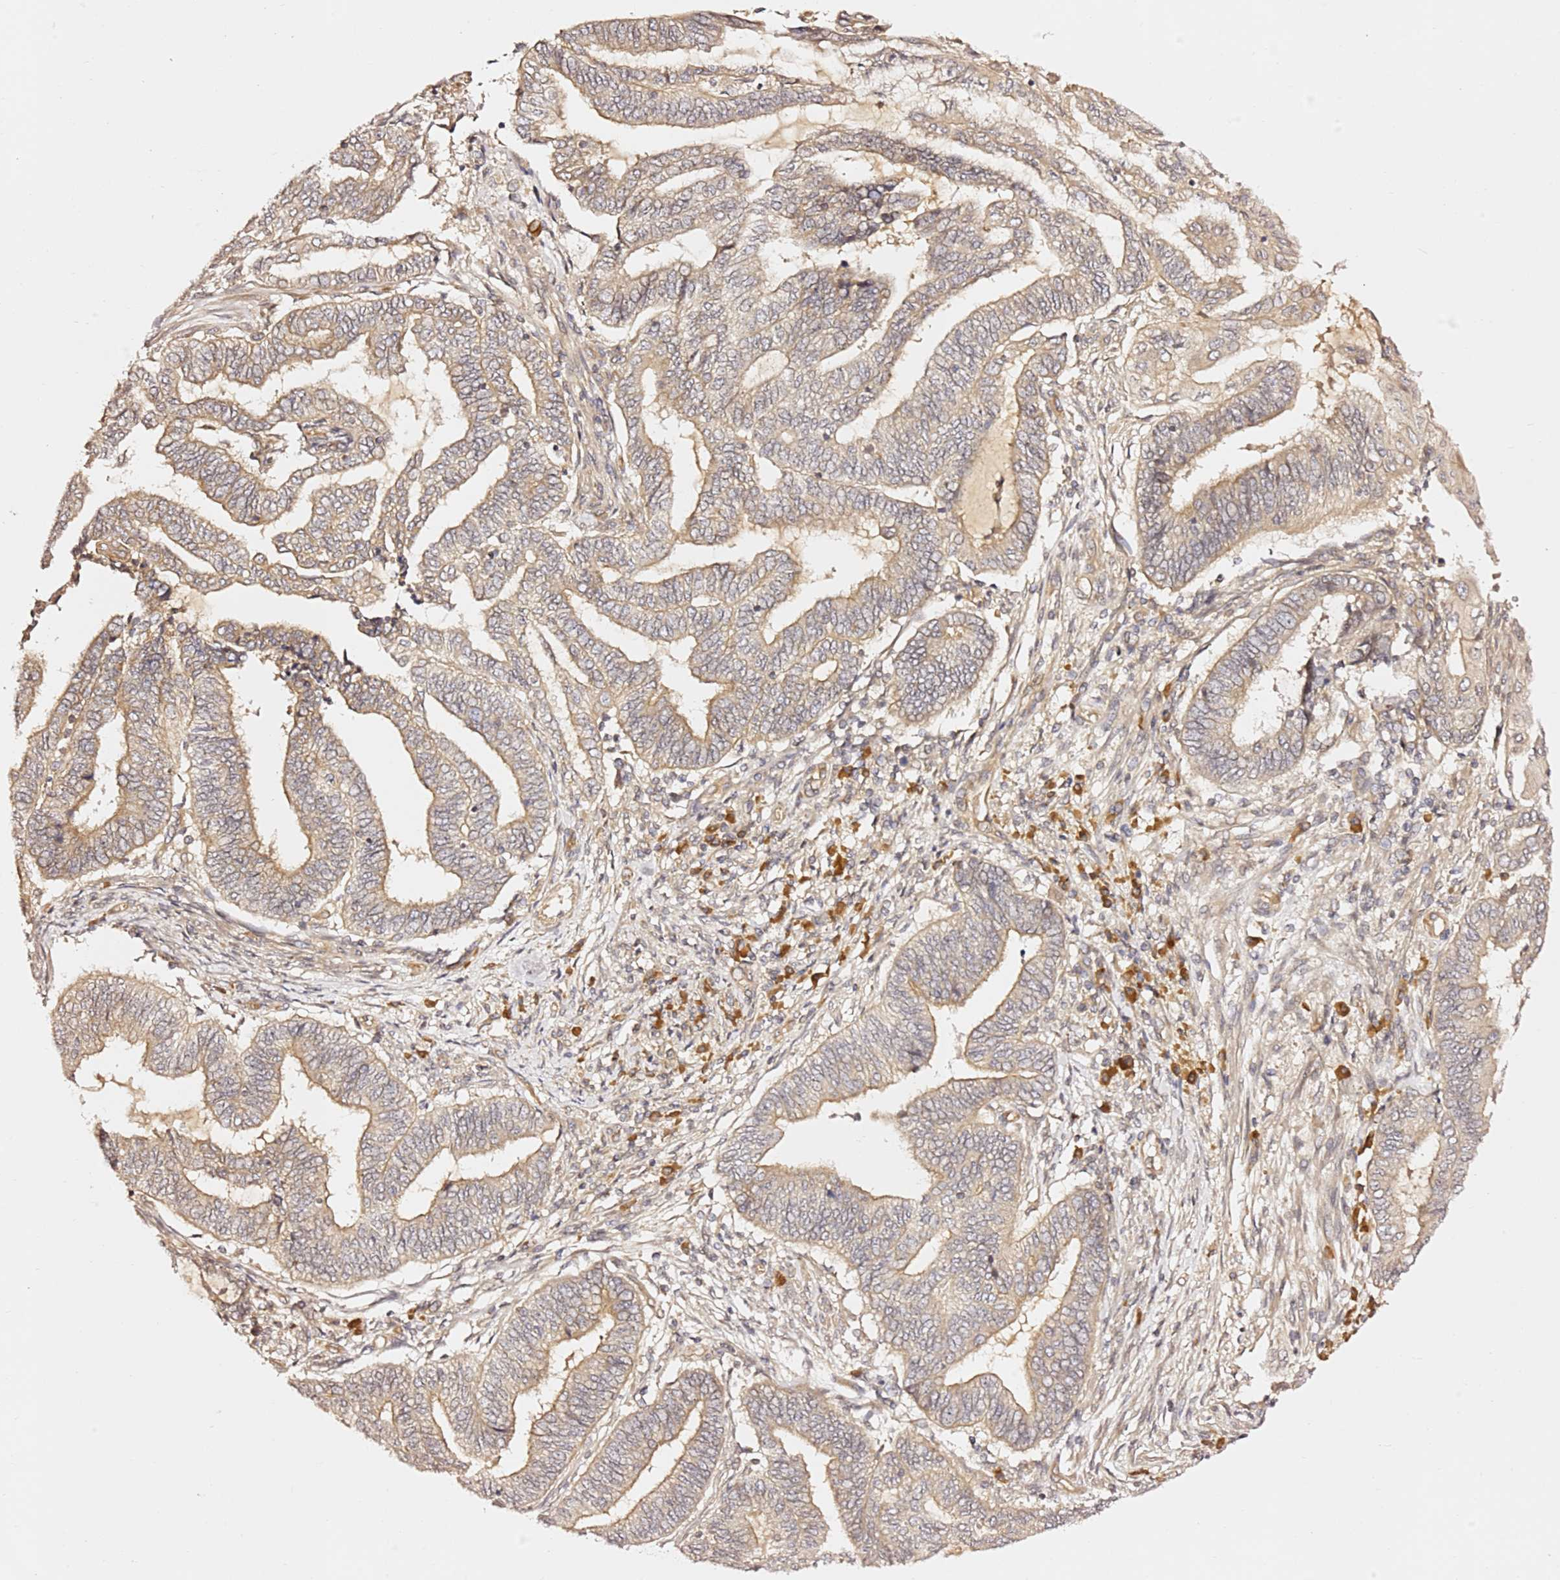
{"staining": {"intensity": "weak", "quantity": "25%-75%", "location": "cytoplasmic/membranous"}, "tissue": "endometrial cancer", "cell_type": "Tumor cells", "image_type": "cancer", "snomed": [{"axis": "morphology", "description": "Adenocarcinoma, NOS"}, {"axis": "topography", "description": "Uterus"}, {"axis": "topography", "description": "Endometrium"}], "caption": "This is a histology image of IHC staining of endometrial cancer, which shows weak expression in the cytoplasmic/membranous of tumor cells.", "gene": "OSBPL2", "patient": {"sex": "female", "age": 70}}